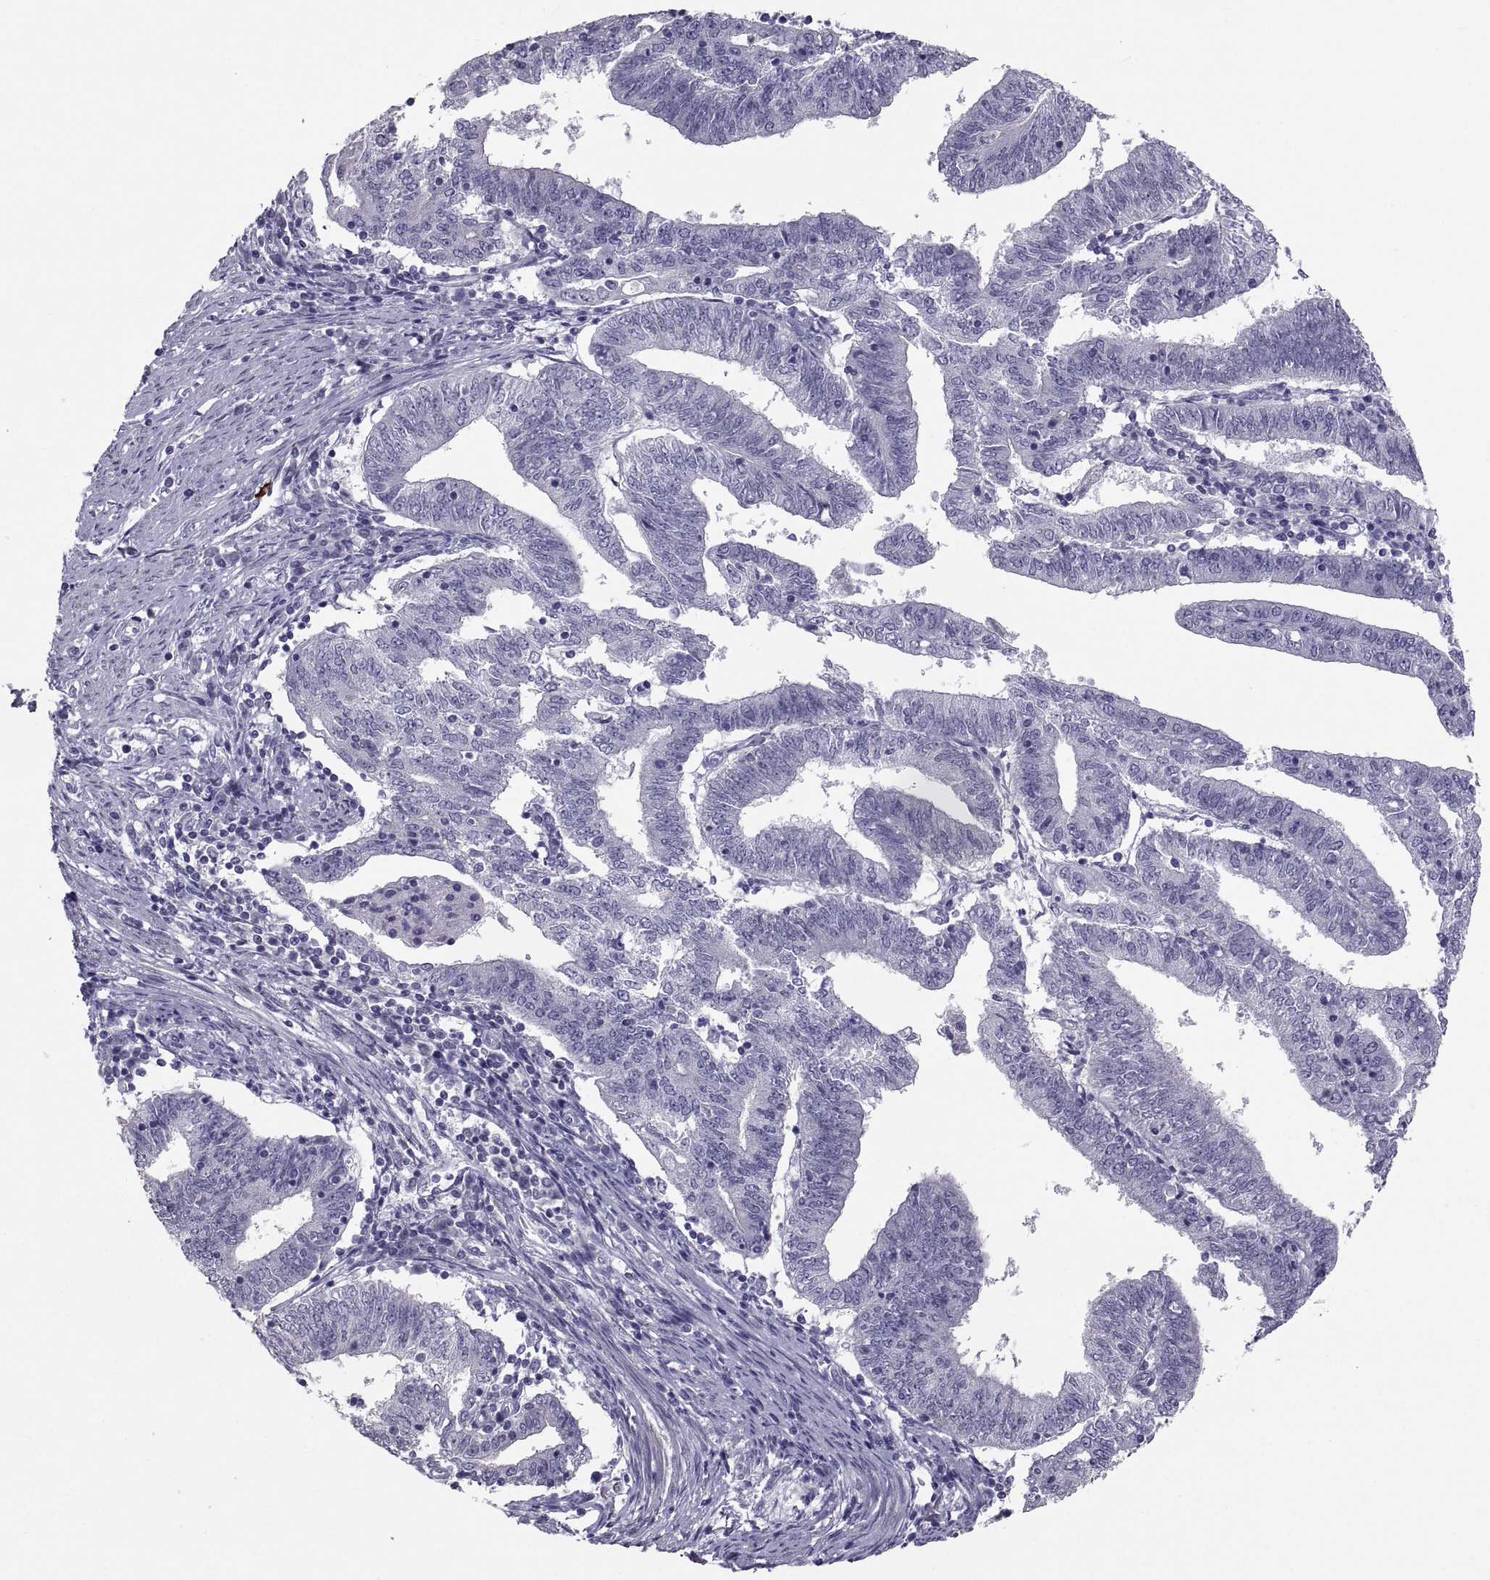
{"staining": {"intensity": "negative", "quantity": "none", "location": "none"}, "tissue": "endometrial cancer", "cell_type": "Tumor cells", "image_type": "cancer", "snomed": [{"axis": "morphology", "description": "Adenocarcinoma, NOS"}, {"axis": "topography", "description": "Endometrium"}], "caption": "An IHC micrograph of adenocarcinoma (endometrial) is shown. There is no staining in tumor cells of adenocarcinoma (endometrial).", "gene": "IGSF1", "patient": {"sex": "female", "age": 82}}